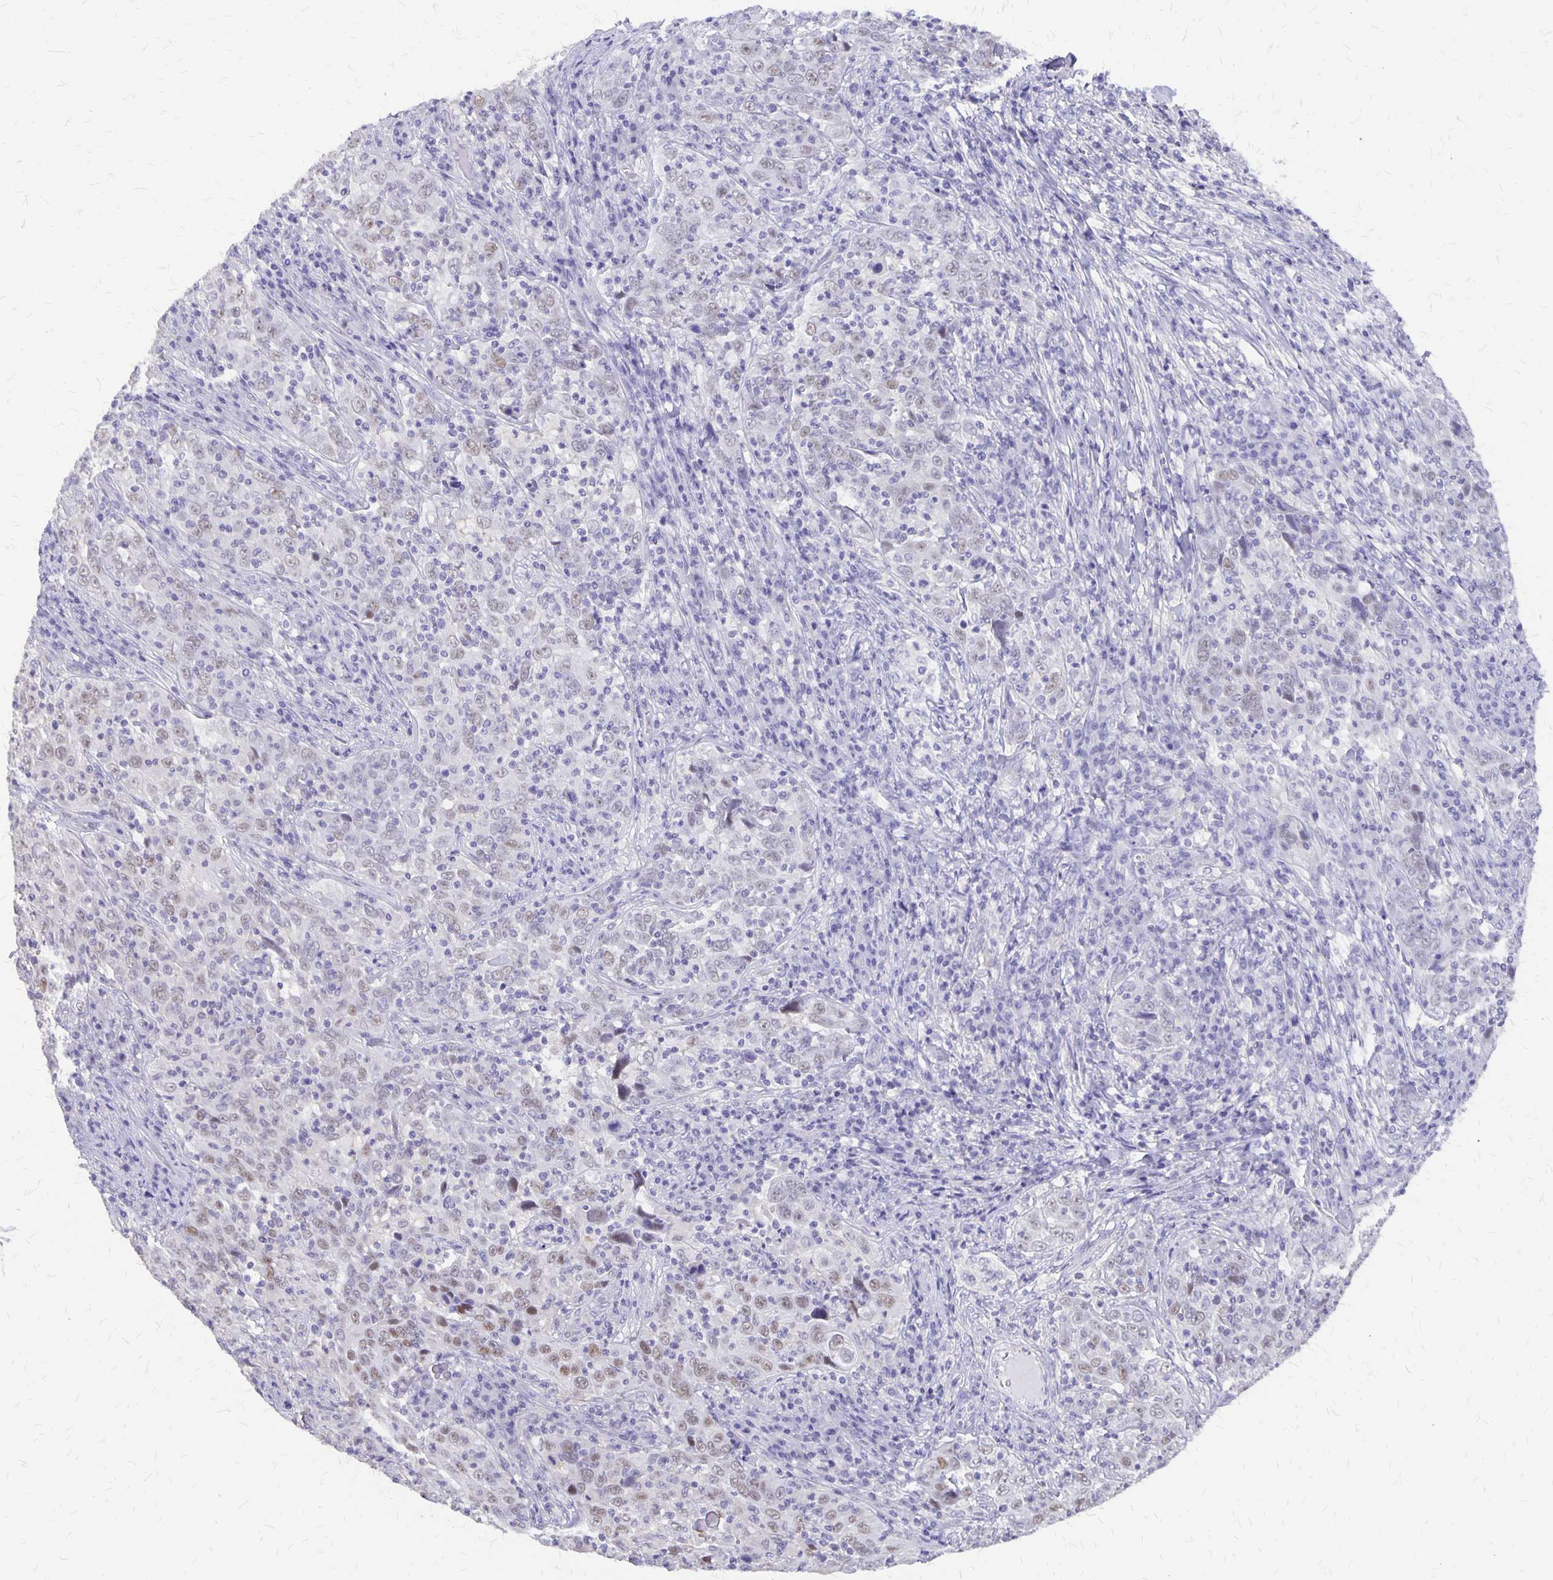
{"staining": {"intensity": "weak", "quantity": "25%-75%", "location": "nuclear"}, "tissue": "cervical cancer", "cell_type": "Tumor cells", "image_type": "cancer", "snomed": [{"axis": "morphology", "description": "Squamous cell carcinoma, NOS"}, {"axis": "topography", "description": "Cervix"}], "caption": "The immunohistochemical stain shows weak nuclear positivity in tumor cells of cervical squamous cell carcinoma tissue.", "gene": "SI", "patient": {"sex": "female", "age": 46}}